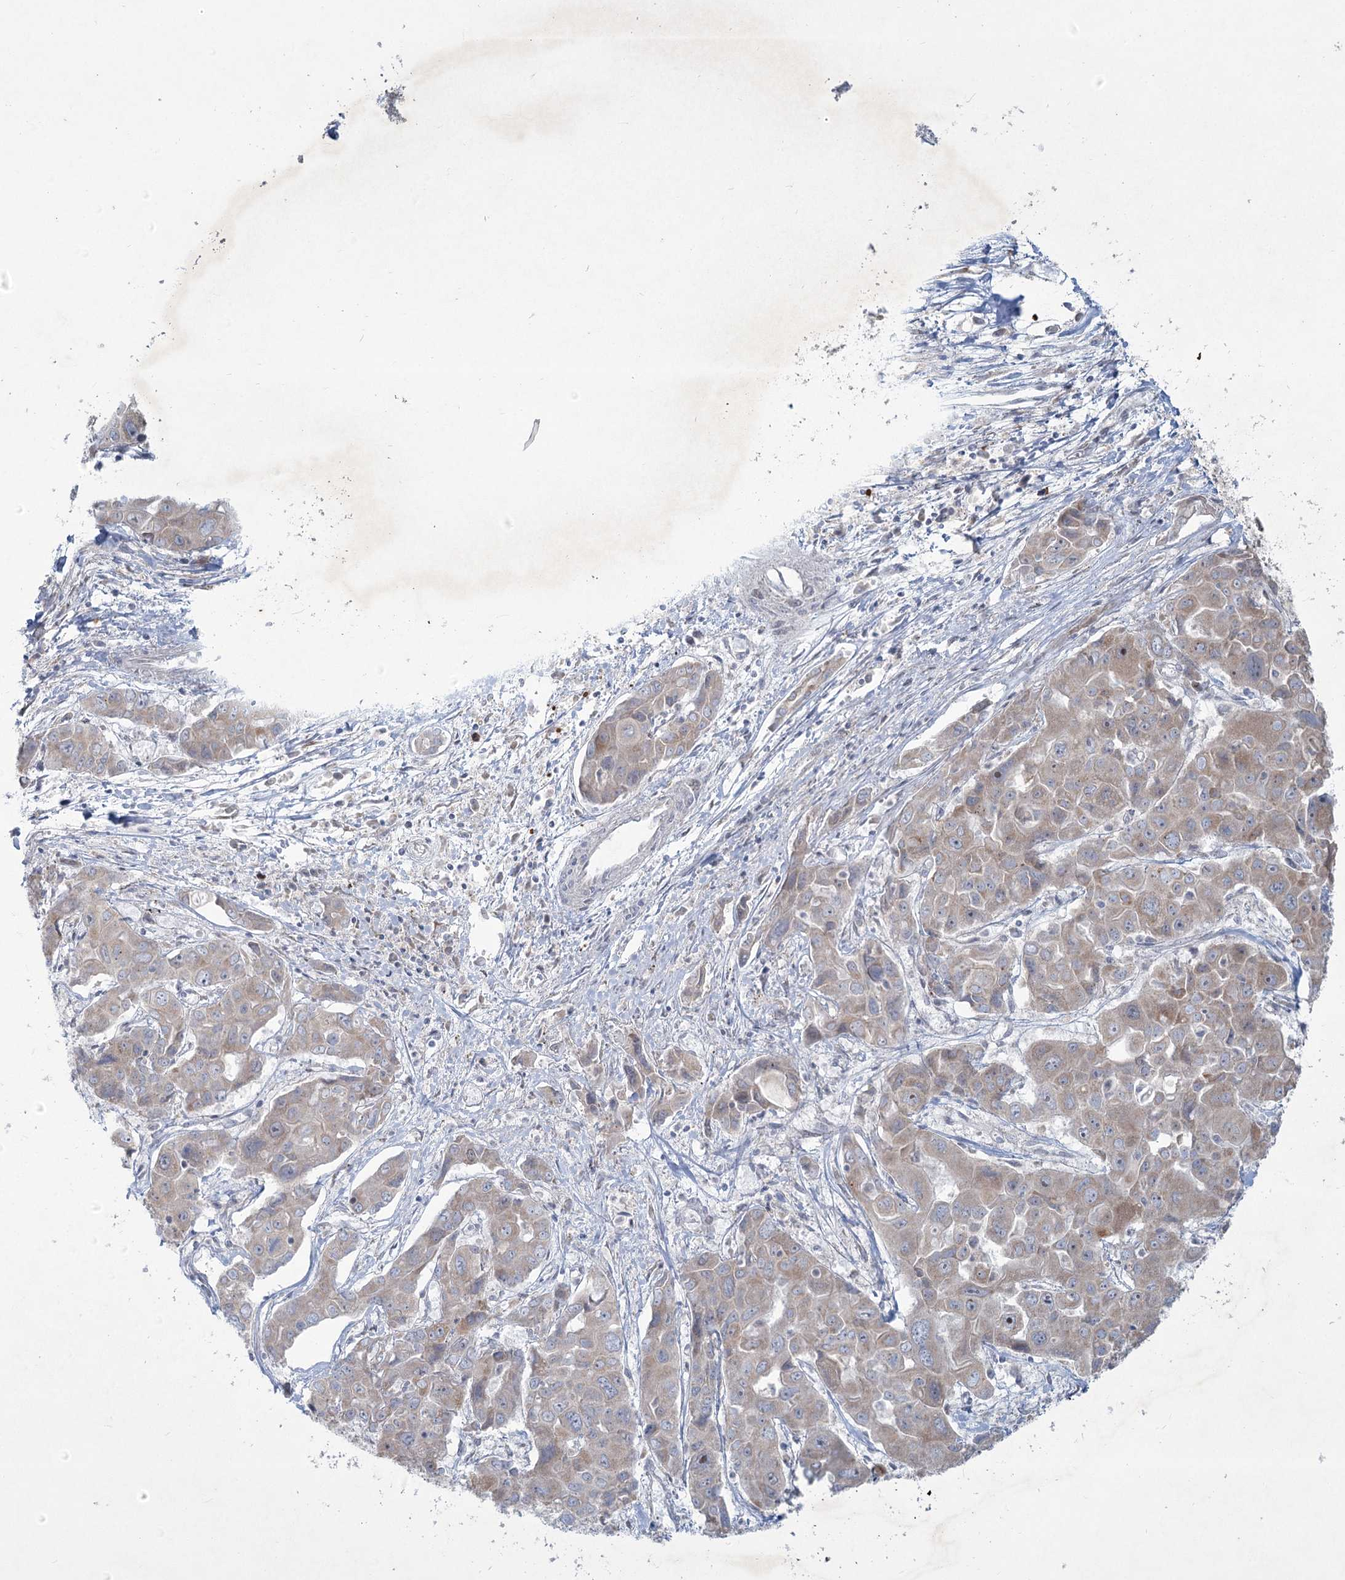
{"staining": {"intensity": "weak", "quantity": "<25%", "location": "cytoplasmic/membranous"}, "tissue": "liver cancer", "cell_type": "Tumor cells", "image_type": "cancer", "snomed": [{"axis": "morphology", "description": "Cholangiocarcinoma"}, {"axis": "topography", "description": "Liver"}], "caption": "This is an immunohistochemistry (IHC) photomicrograph of cholangiocarcinoma (liver). There is no positivity in tumor cells.", "gene": "PLA2G12A", "patient": {"sex": "male", "age": 67}}